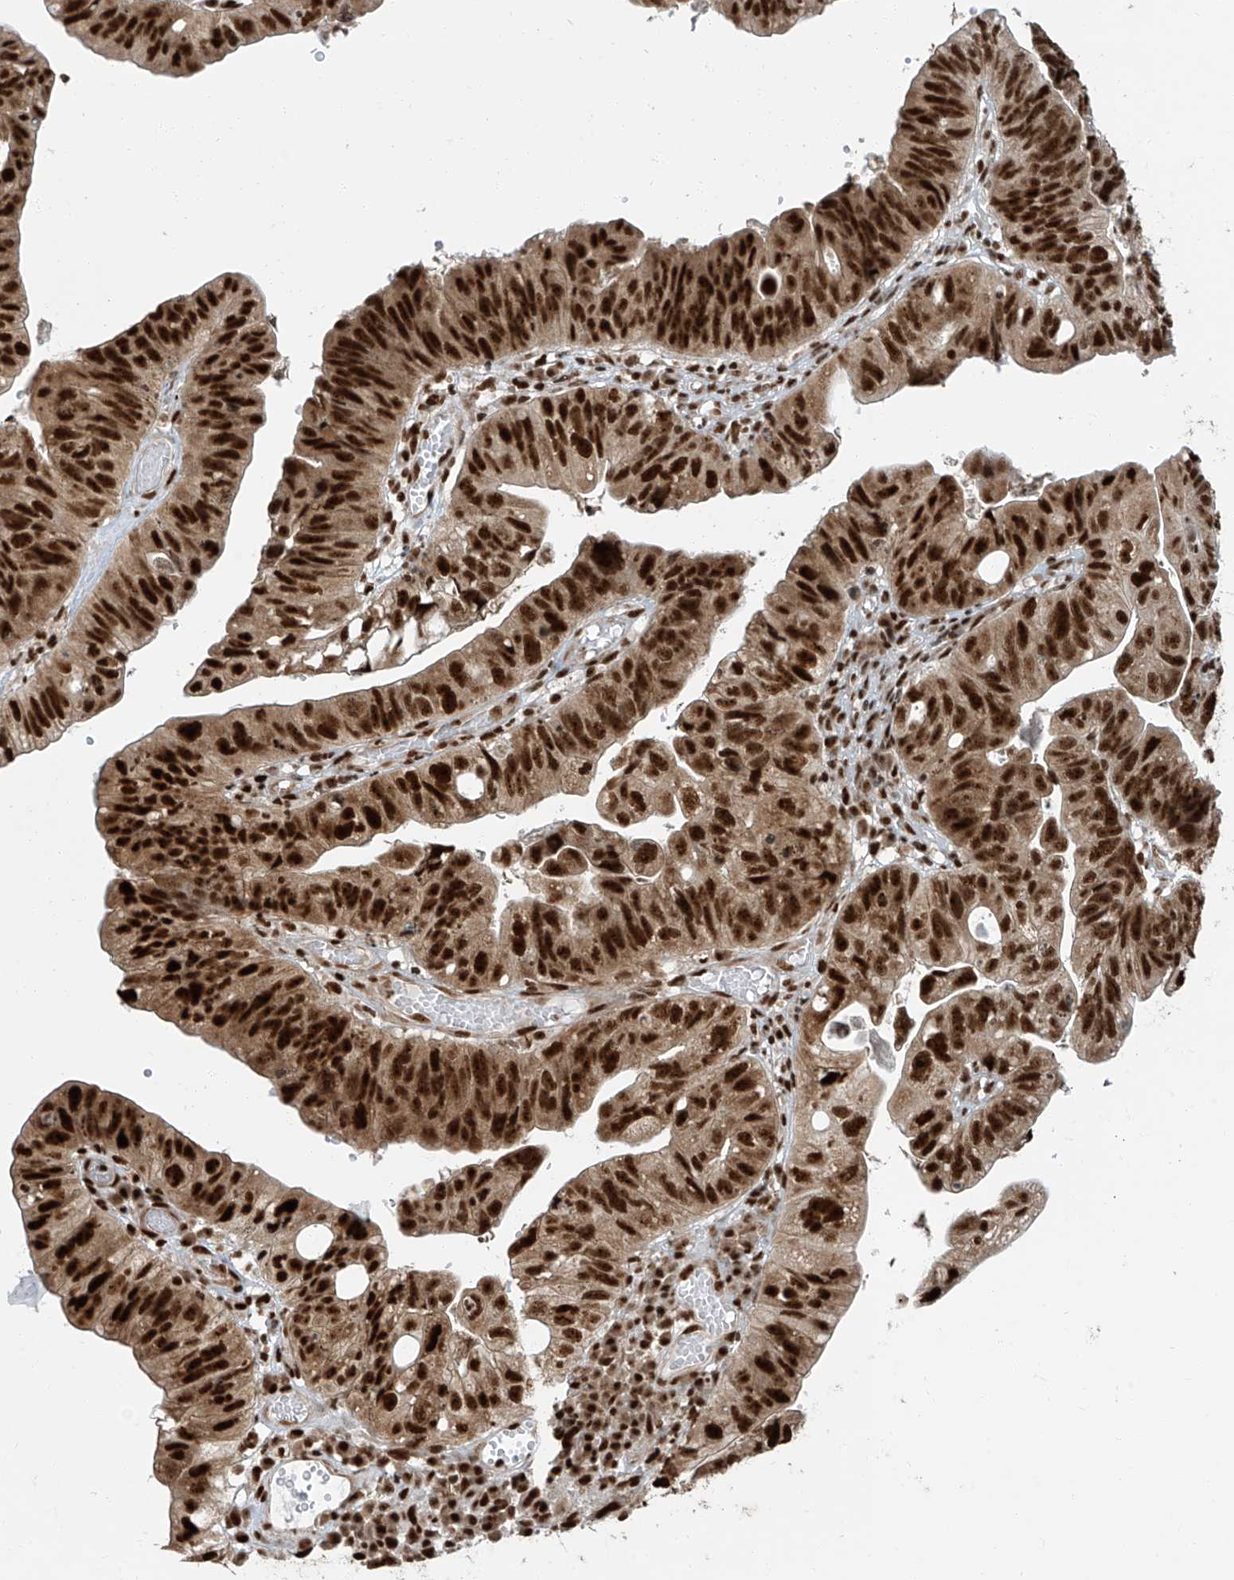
{"staining": {"intensity": "strong", "quantity": ">75%", "location": "nuclear"}, "tissue": "stomach cancer", "cell_type": "Tumor cells", "image_type": "cancer", "snomed": [{"axis": "morphology", "description": "Adenocarcinoma, NOS"}, {"axis": "topography", "description": "Stomach"}], "caption": "An IHC micrograph of neoplastic tissue is shown. Protein staining in brown shows strong nuclear positivity in stomach adenocarcinoma within tumor cells.", "gene": "FAM193B", "patient": {"sex": "male", "age": 59}}